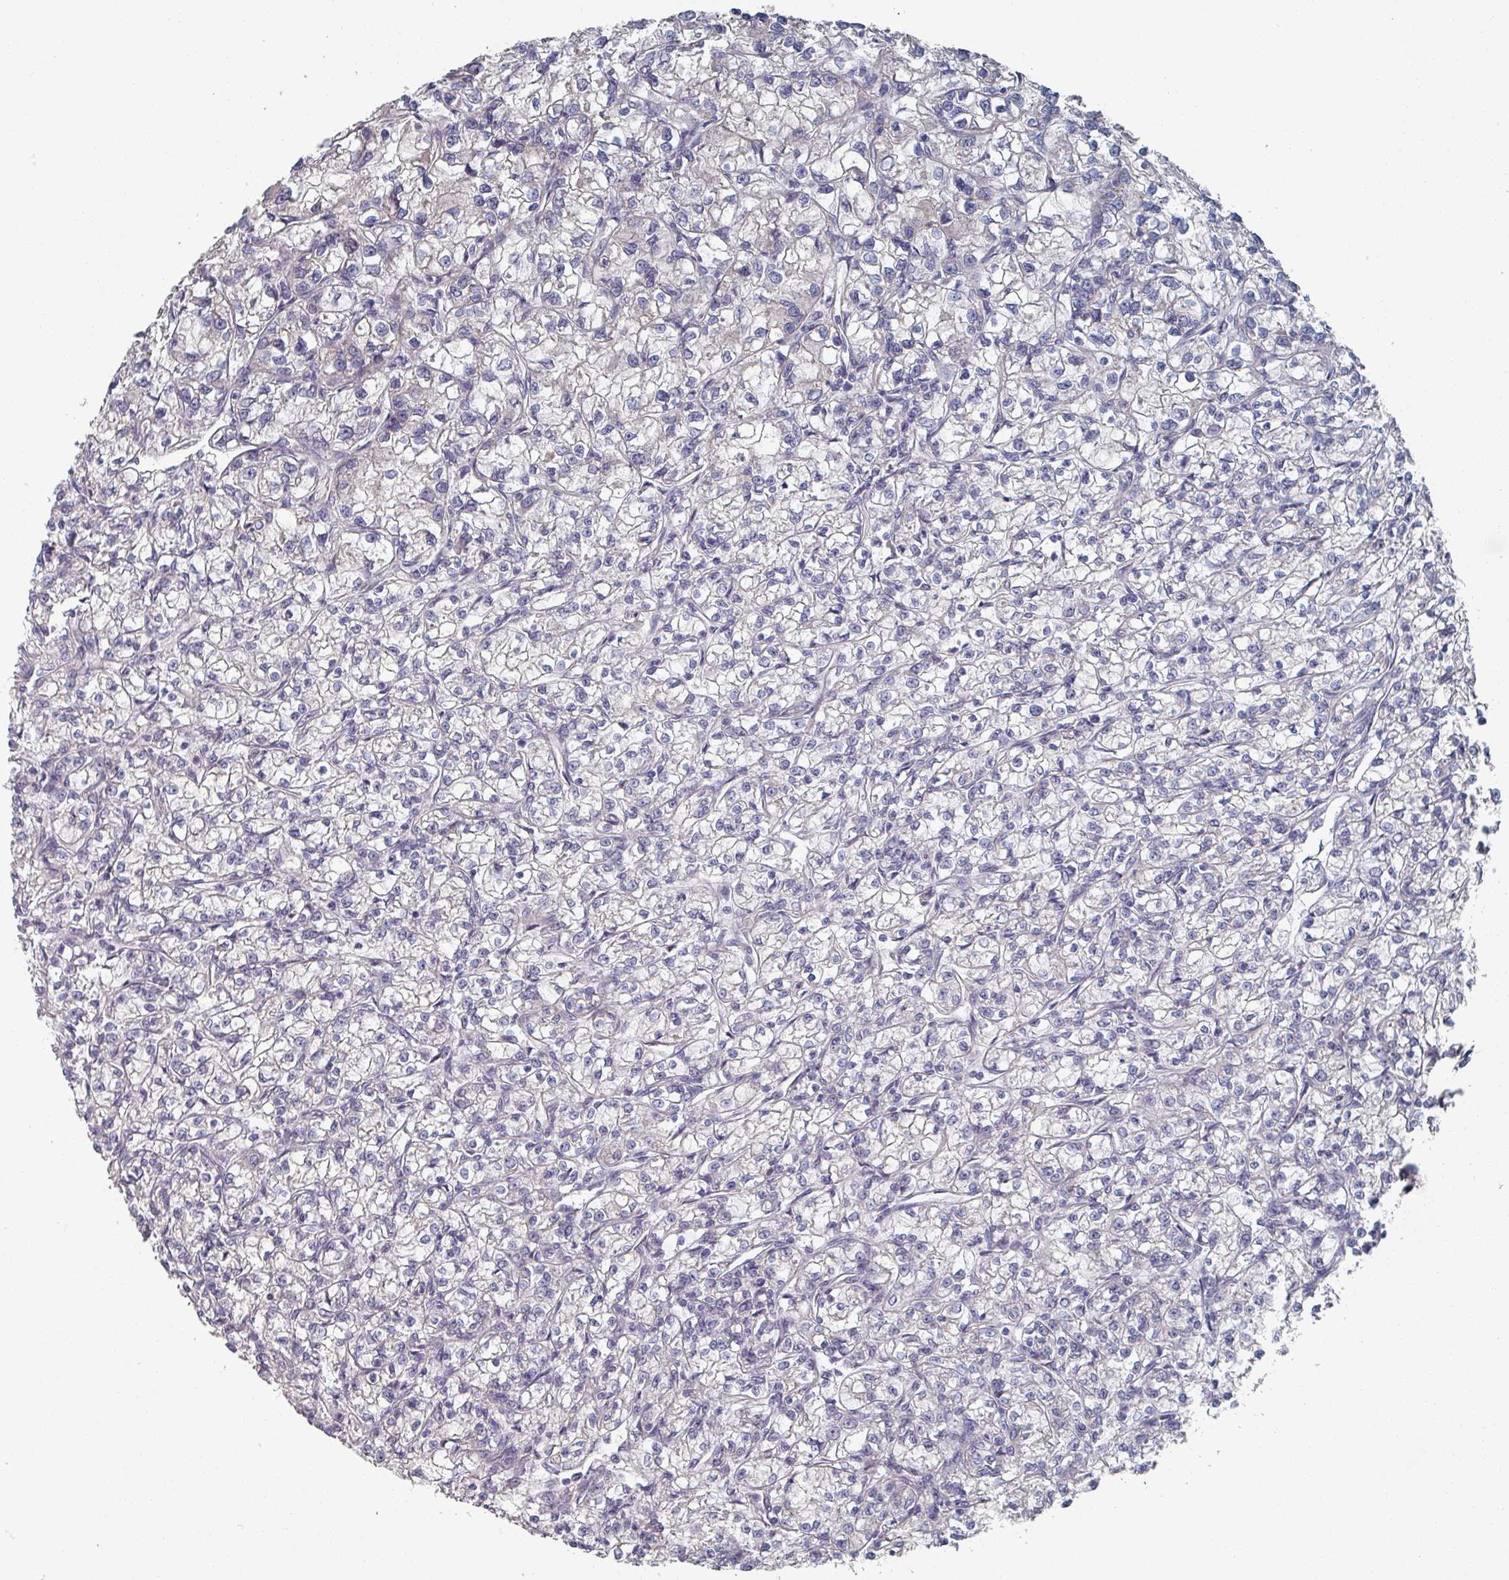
{"staining": {"intensity": "negative", "quantity": "none", "location": "none"}, "tissue": "renal cancer", "cell_type": "Tumor cells", "image_type": "cancer", "snomed": [{"axis": "morphology", "description": "Adenocarcinoma, NOS"}, {"axis": "topography", "description": "Kidney"}], "caption": "Immunohistochemical staining of renal adenocarcinoma reveals no significant positivity in tumor cells. (DAB immunohistochemistry with hematoxylin counter stain).", "gene": "EFL1", "patient": {"sex": "female", "age": 59}}